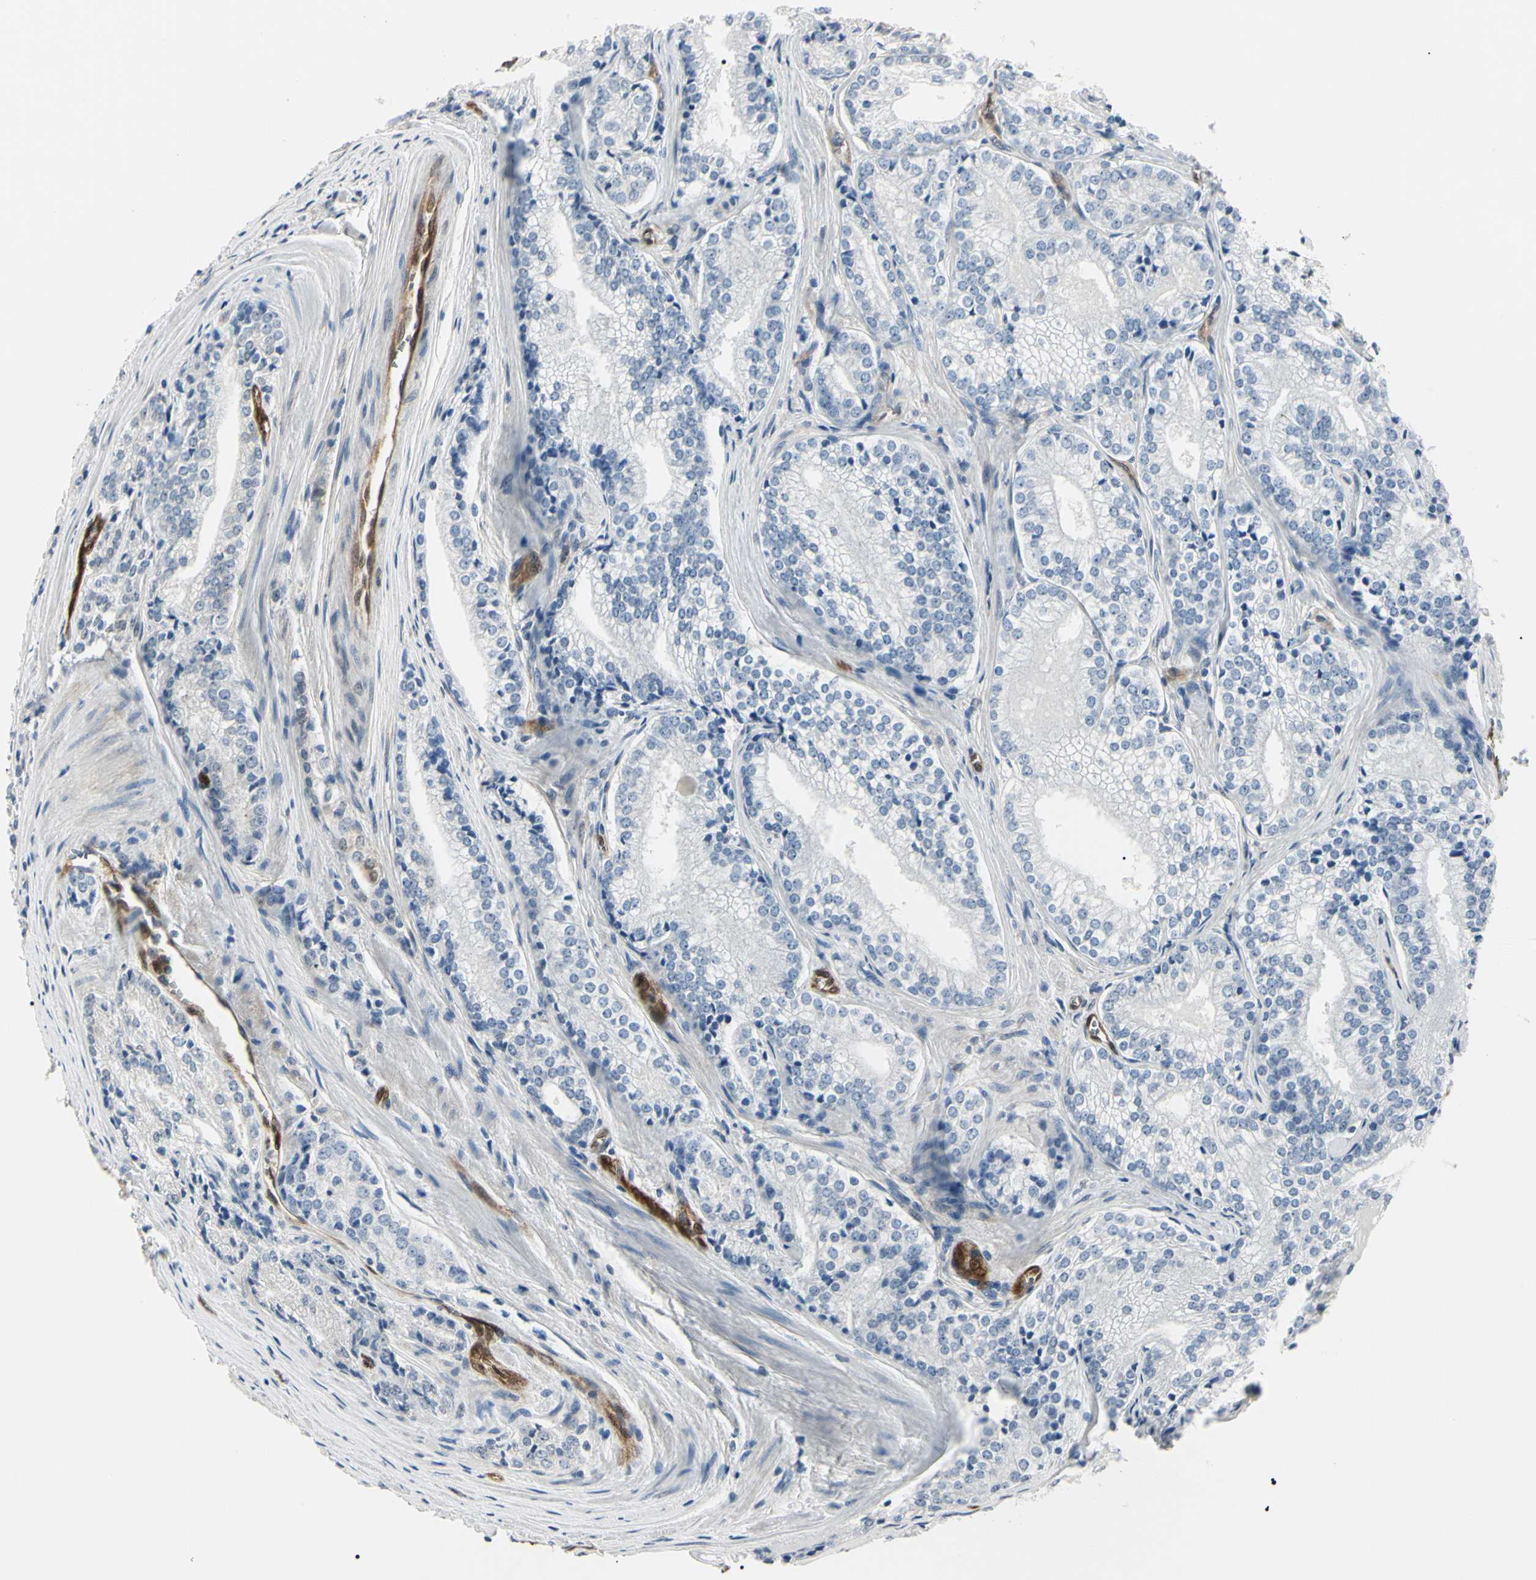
{"staining": {"intensity": "negative", "quantity": "none", "location": "none"}, "tissue": "prostate cancer", "cell_type": "Tumor cells", "image_type": "cancer", "snomed": [{"axis": "morphology", "description": "Adenocarcinoma, Low grade"}, {"axis": "topography", "description": "Prostate"}], "caption": "Immunohistochemical staining of human prostate cancer exhibits no significant expression in tumor cells.", "gene": "AKR1C3", "patient": {"sex": "male", "age": 60}}